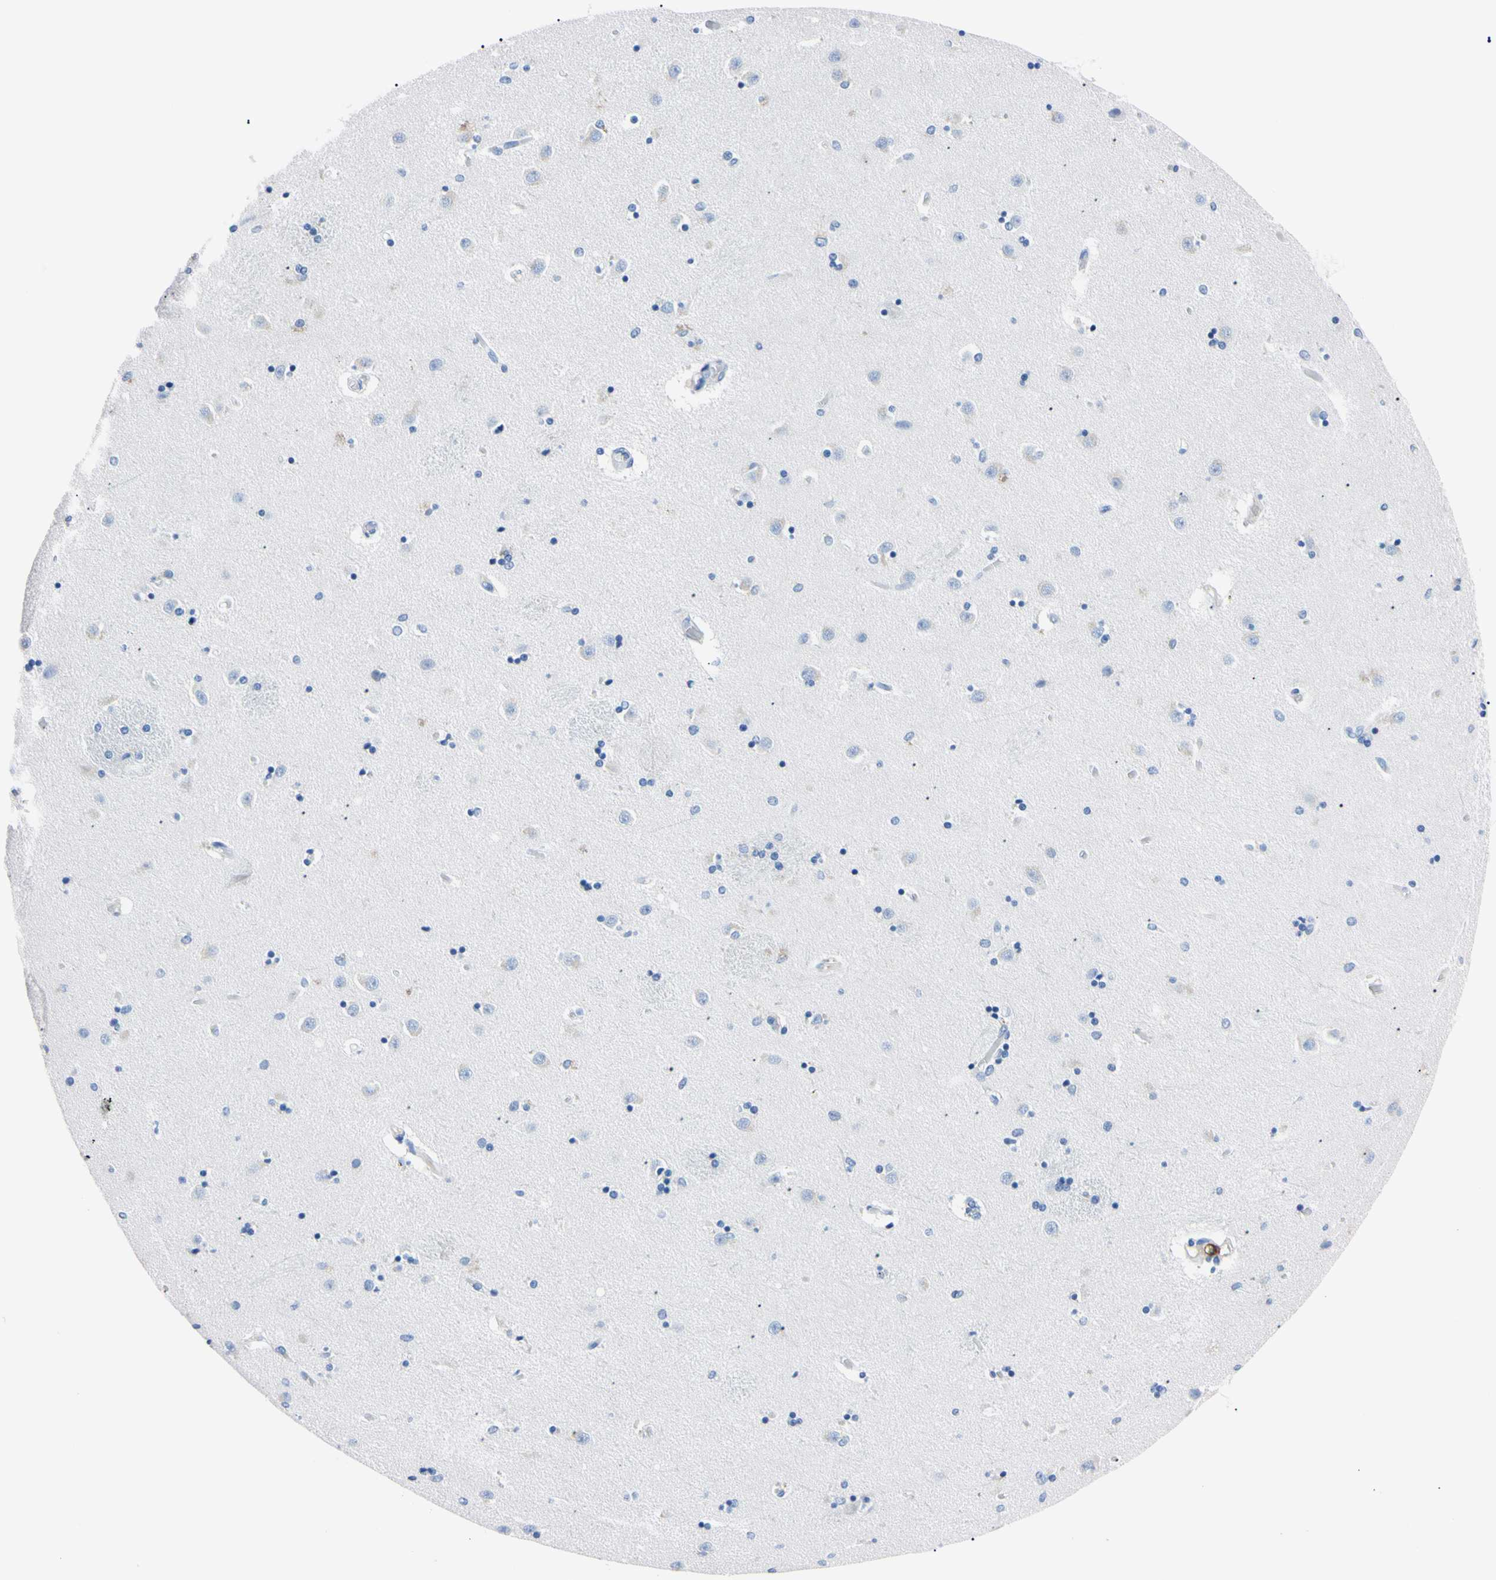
{"staining": {"intensity": "negative", "quantity": "none", "location": "none"}, "tissue": "caudate", "cell_type": "Glial cells", "image_type": "normal", "snomed": [{"axis": "morphology", "description": "Normal tissue, NOS"}, {"axis": "topography", "description": "Lateral ventricle wall"}], "caption": "A high-resolution histopathology image shows immunohistochemistry staining of normal caudate, which displays no significant staining in glial cells.", "gene": "NCF4", "patient": {"sex": "female", "age": 54}}